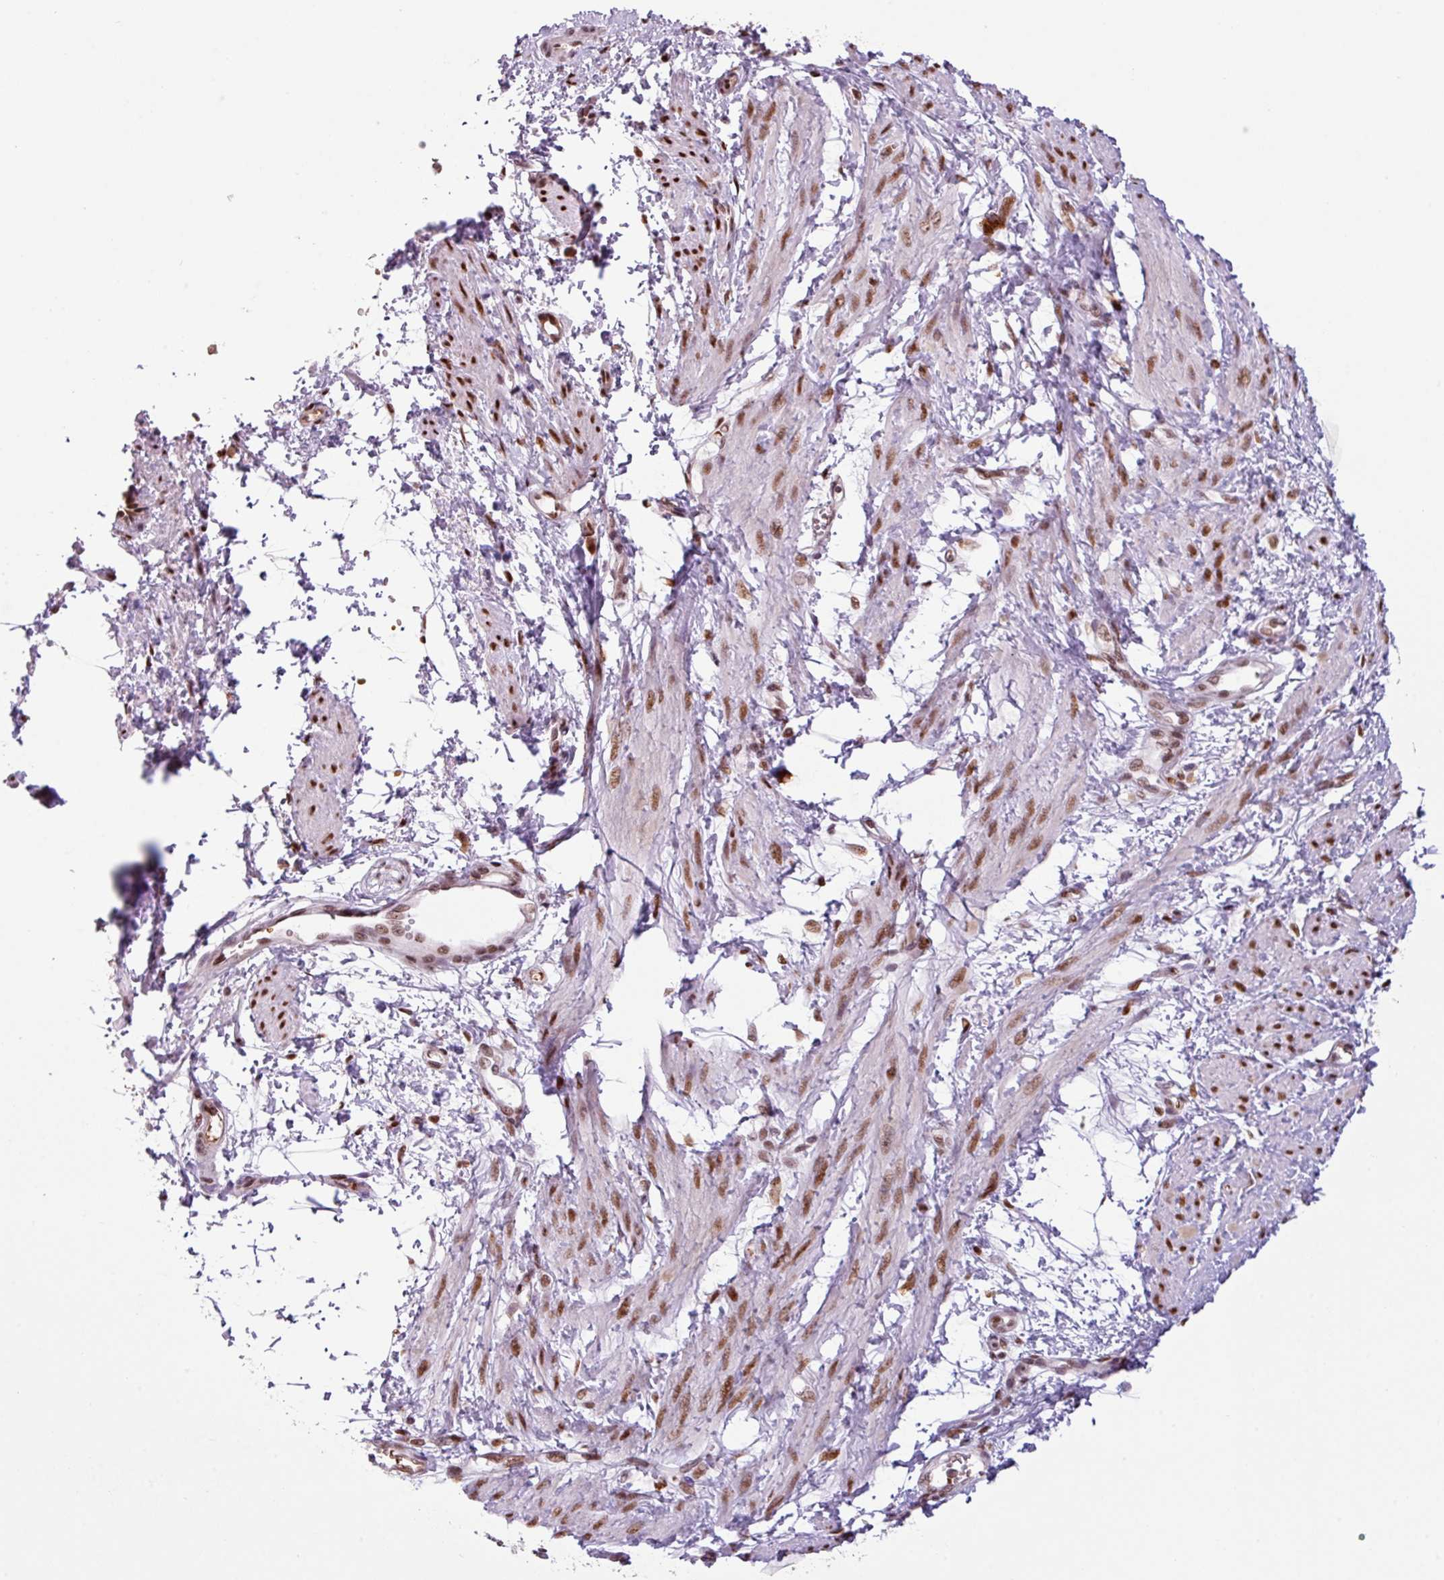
{"staining": {"intensity": "moderate", "quantity": ">75%", "location": "nuclear"}, "tissue": "smooth muscle", "cell_type": "Smooth muscle cells", "image_type": "normal", "snomed": [{"axis": "morphology", "description": "Normal tissue, NOS"}, {"axis": "topography", "description": "Smooth muscle"}, {"axis": "topography", "description": "Uterus"}], "caption": "A medium amount of moderate nuclear expression is identified in about >75% of smooth muscle cells in normal smooth muscle. The staining is performed using DAB (3,3'-diaminobenzidine) brown chromogen to label protein expression. The nuclei are counter-stained blue using hematoxylin.", "gene": "PRDM5", "patient": {"sex": "female", "age": 39}}